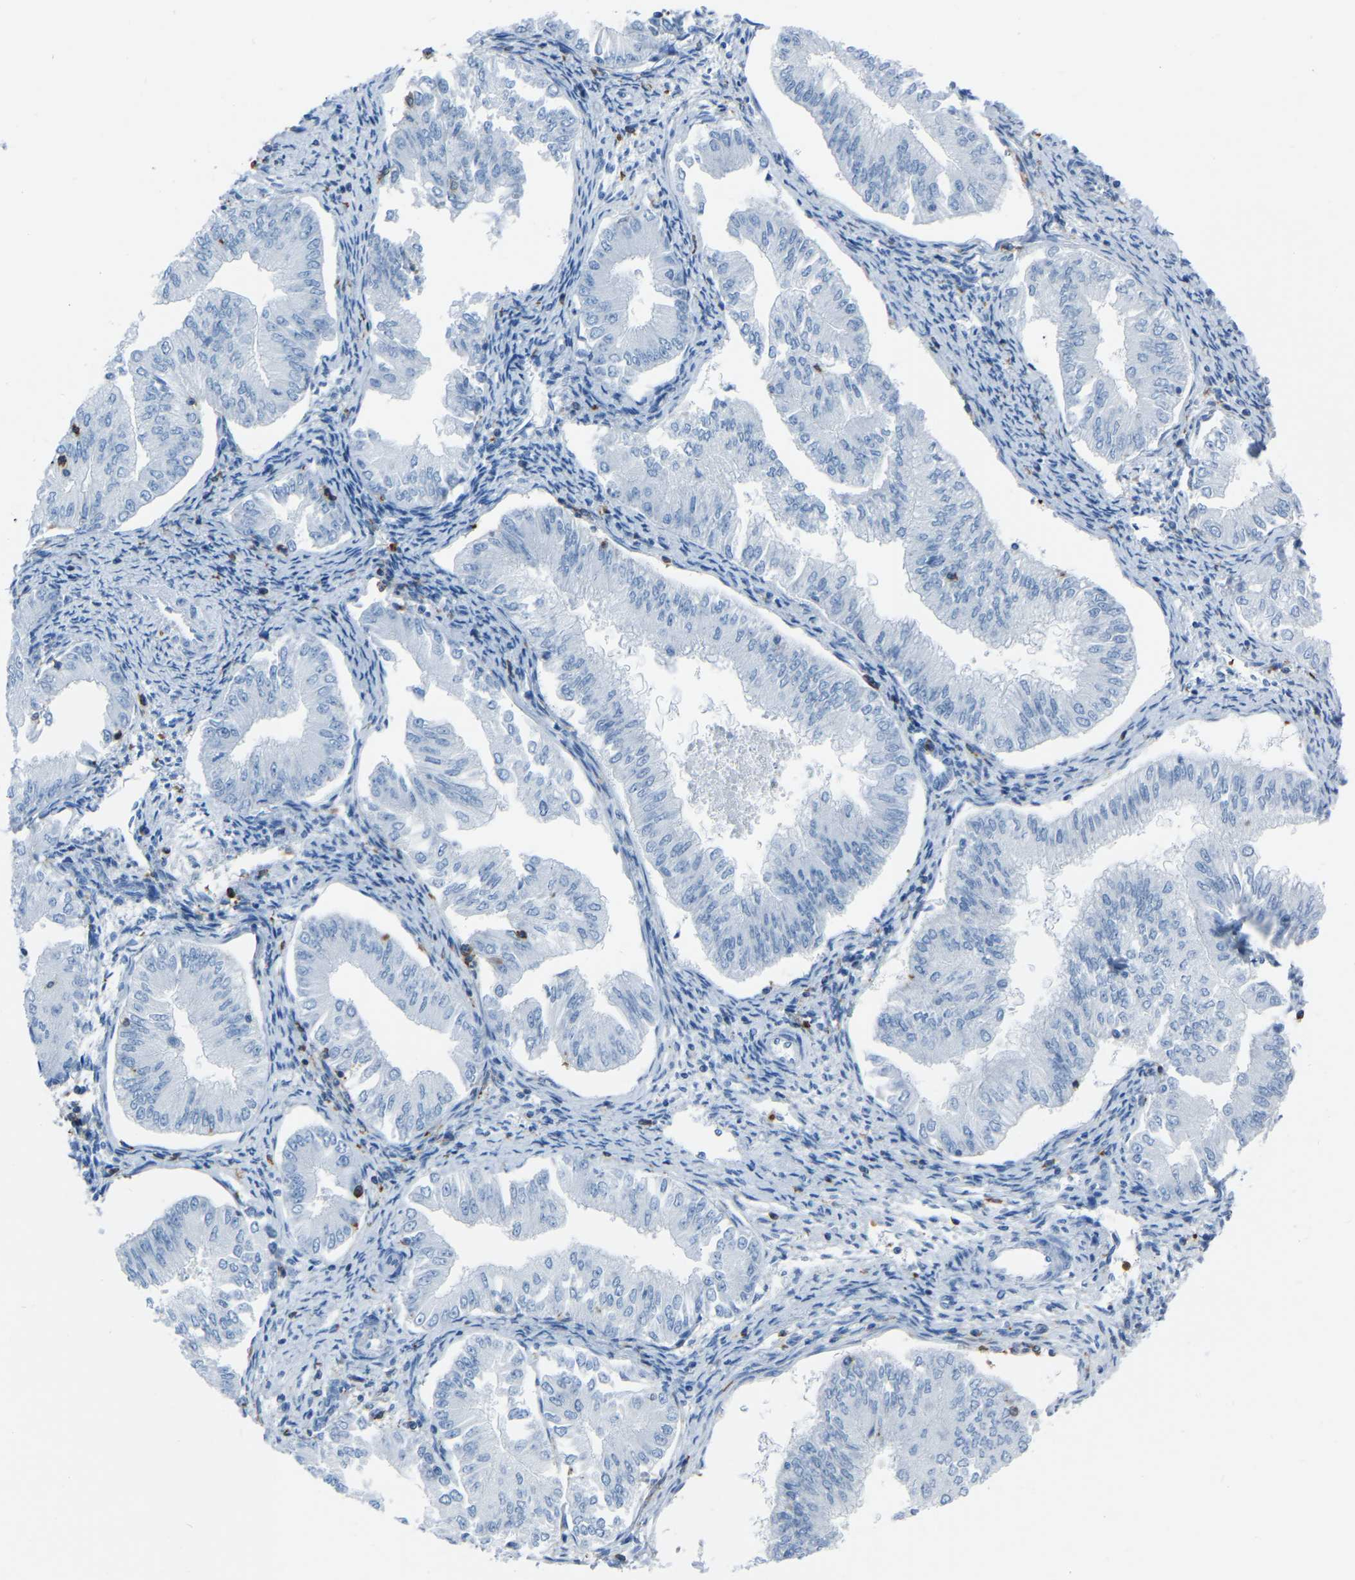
{"staining": {"intensity": "negative", "quantity": "none", "location": "none"}, "tissue": "endometrial cancer", "cell_type": "Tumor cells", "image_type": "cancer", "snomed": [{"axis": "morphology", "description": "Normal tissue, NOS"}, {"axis": "morphology", "description": "Adenocarcinoma, NOS"}, {"axis": "topography", "description": "Endometrium"}], "caption": "Tumor cells show no significant protein expression in adenocarcinoma (endometrial).", "gene": "LSP1", "patient": {"sex": "female", "age": 53}}